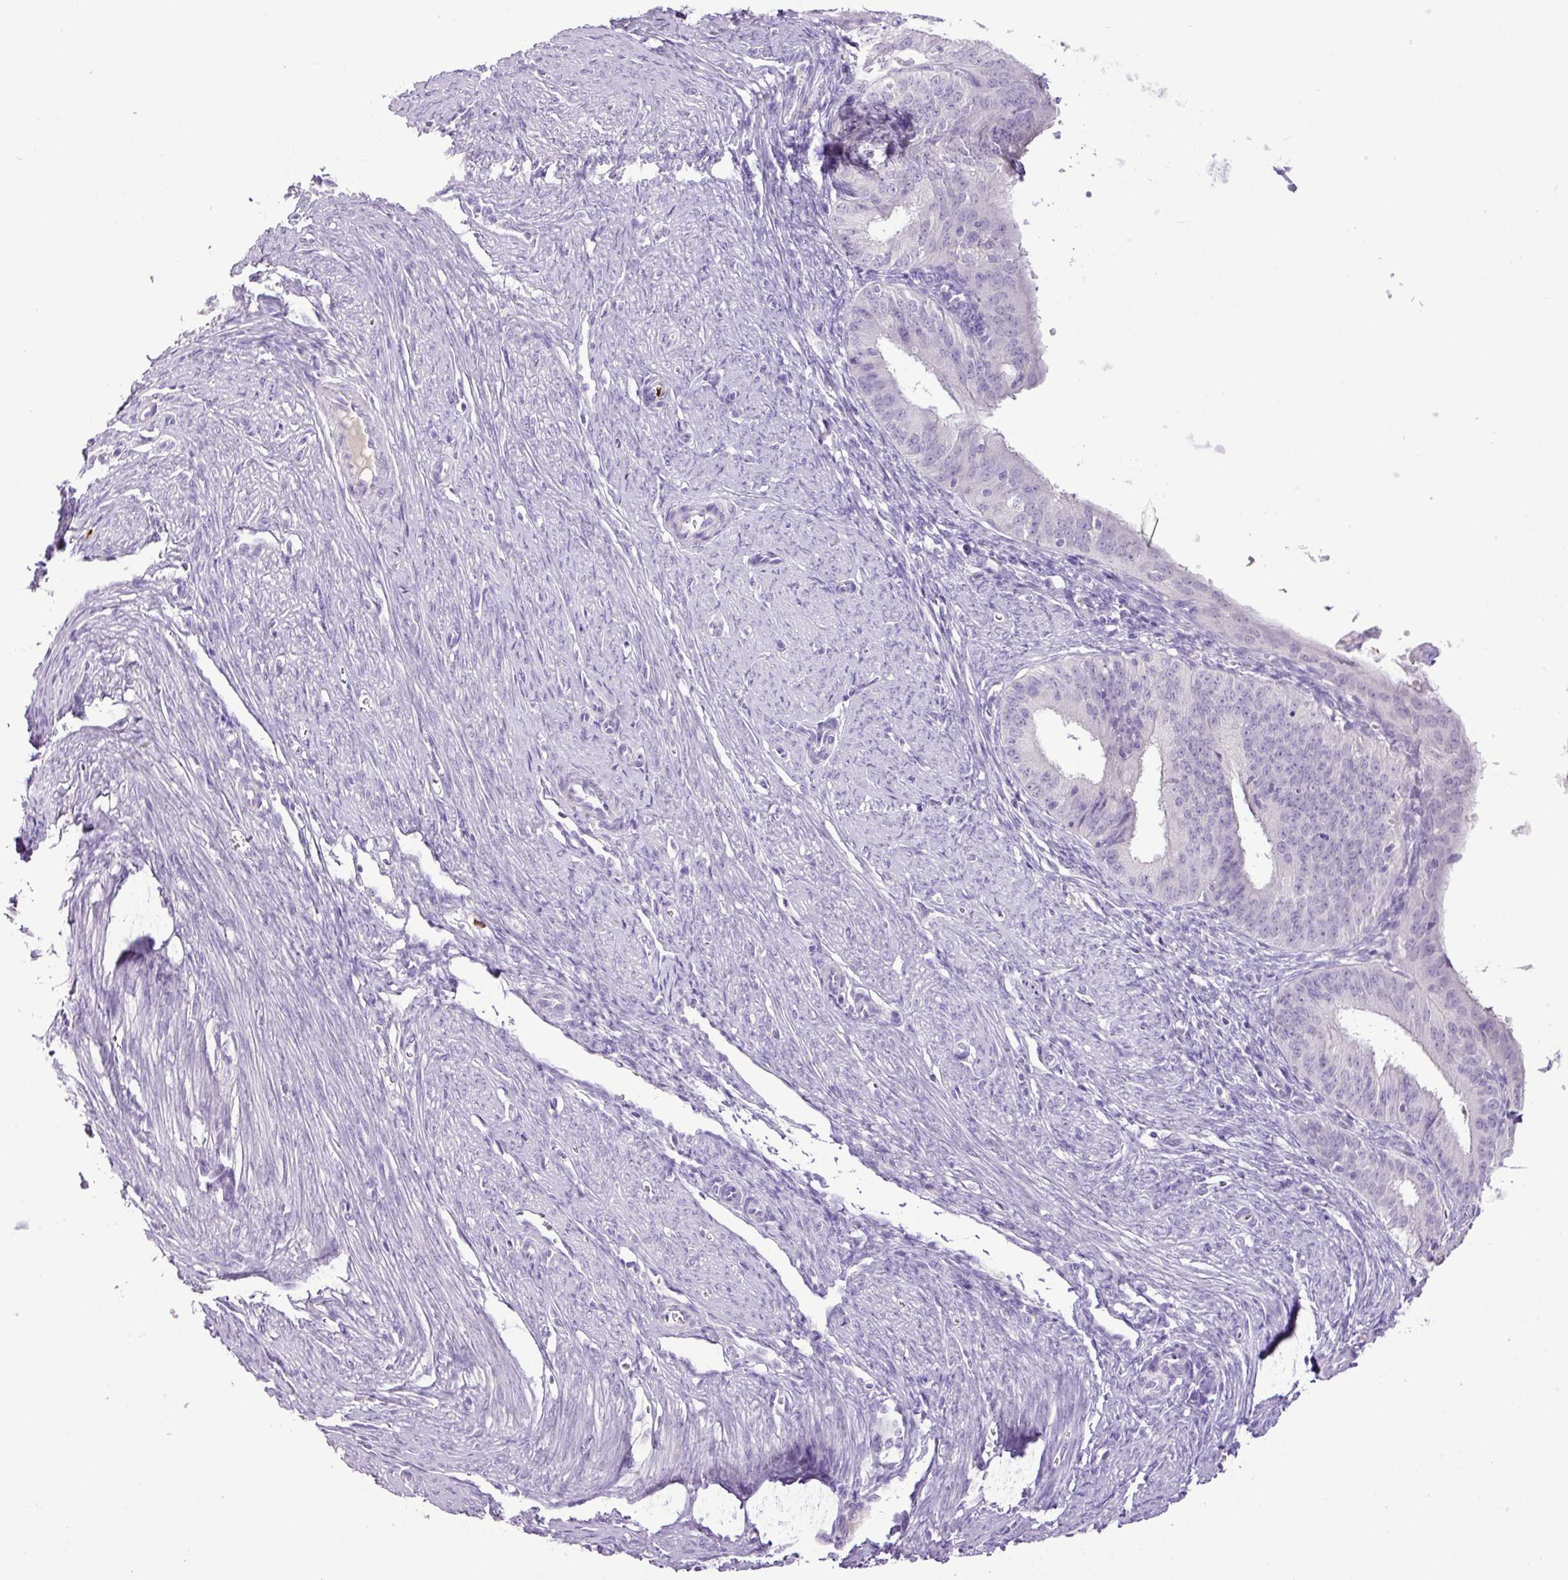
{"staining": {"intensity": "negative", "quantity": "none", "location": "none"}, "tissue": "endometrial cancer", "cell_type": "Tumor cells", "image_type": "cancer", "snomed": [{"axis": "morphology", "description": "Adenocarcinoma, NOS"}, {"axis": "topography", "description": "Endometrium"}], "caption": "Tumor cells are negative for protein expression in human endometrial adenocarcinoma. (DAB (3,3'-diaminobenzidine) IHC, high magnification).", "gene": "HTR3E", "patient": {"sex": "female", "age": 51}}